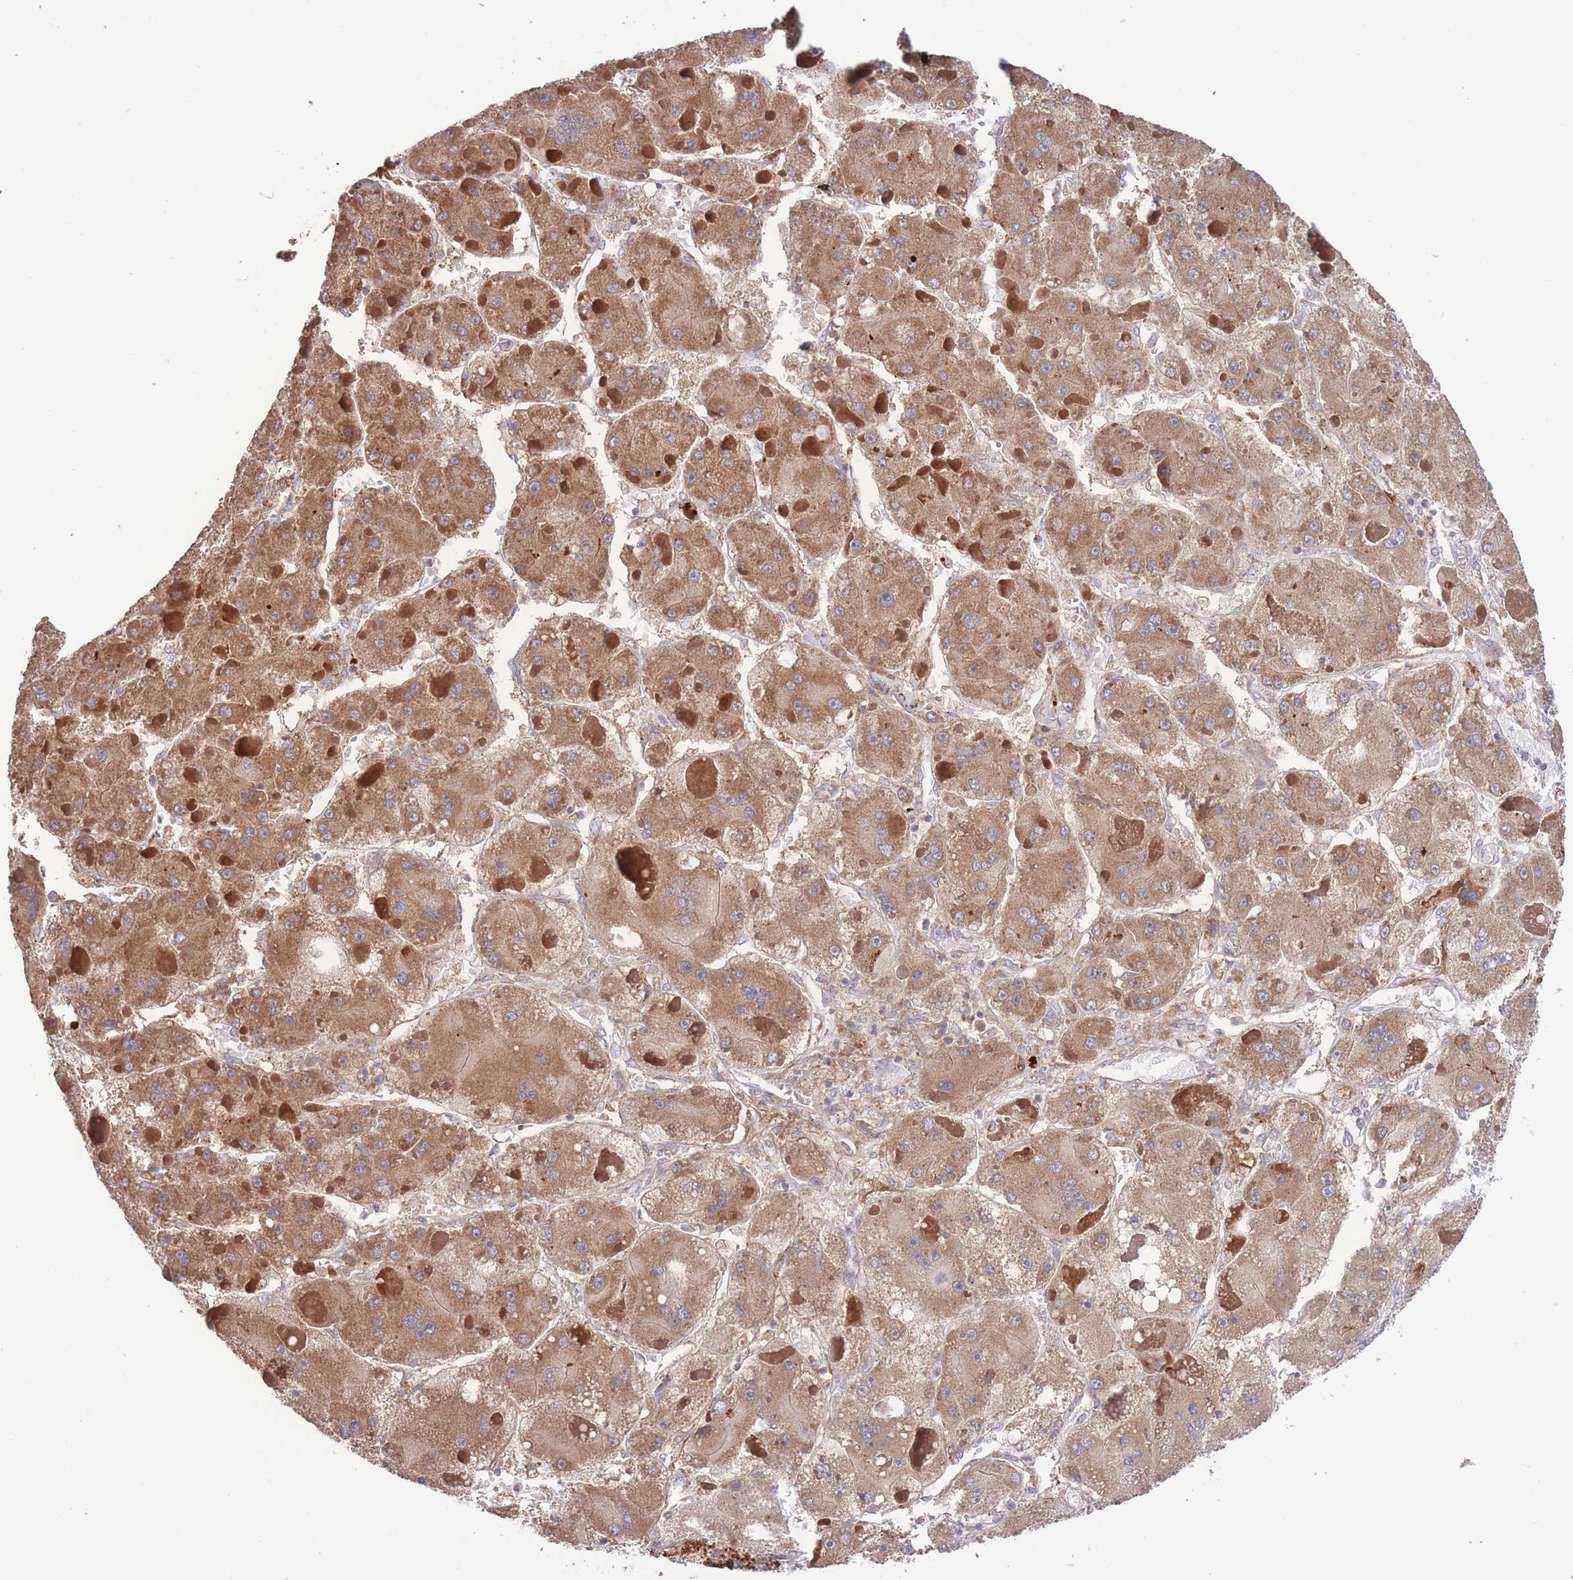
{"staining": {"intensity": "moderate", "quantity": ">75%", "location": "cytoplasmic/membranous"}, "tissue": "liver cancer", "cell_type": "Tumor cells", "image_type": "cancer", "snomed": [{"axis": "morphology", "description": "Carcinoma, Hepatocellular, NOS"}, {"axis": "topography", "description": "Liver"}], "caption": "A photomicrograph showing moderate cytoplasmic/membranous expression in approximately >75% of tumor cells in liver cancer, as visualized by brown immunohistochemical staining.", "gene": "ATP13A2", "patient": {"sex": "female", "age": 73}}